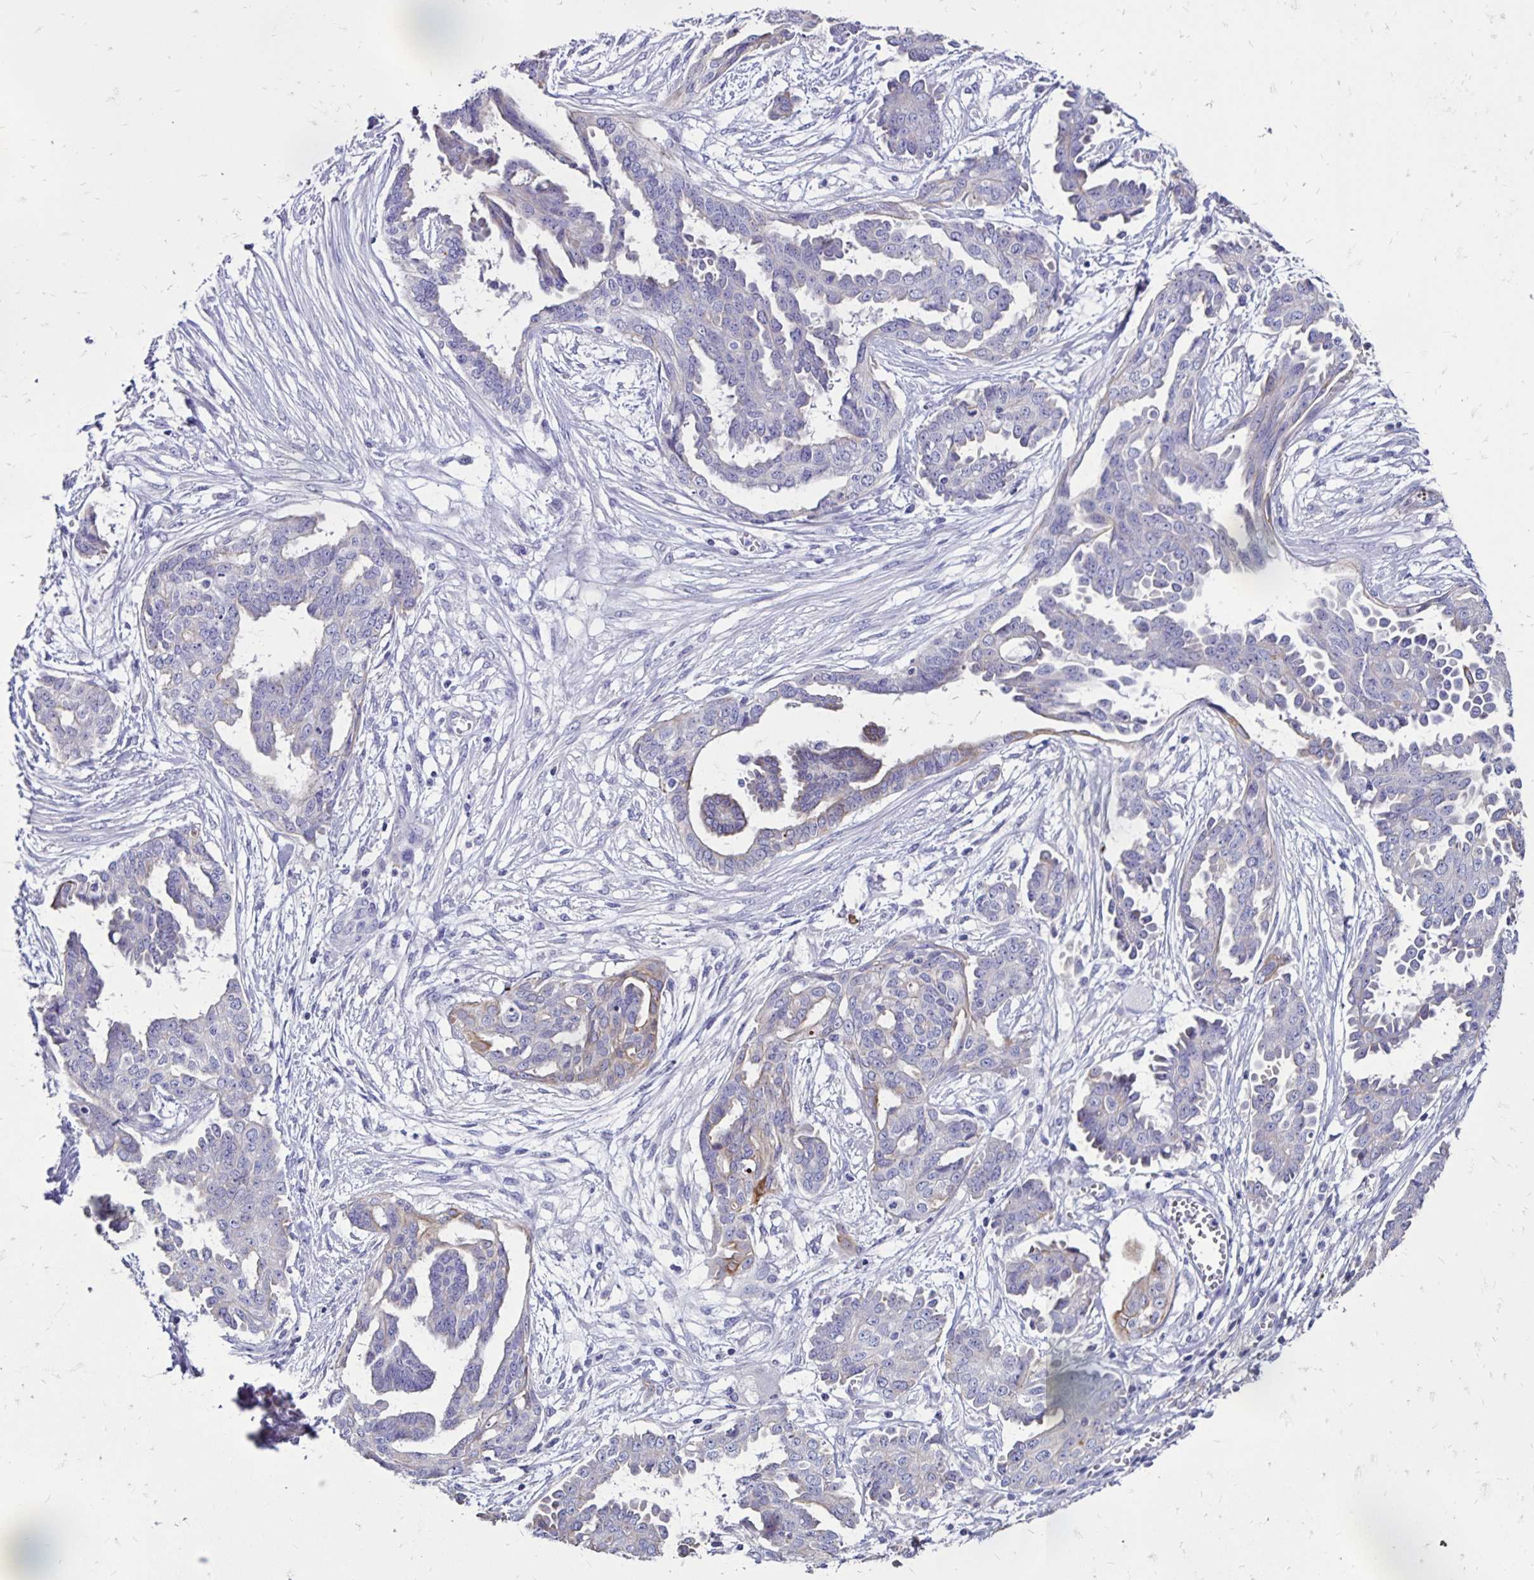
{"staining": {"intensity": "negative", "quantity": "none", "location": "none"}, "tissue": "ovarian cancer", "cell_type": "Tumor cells", "image_type": "cancer", "snomed": [{"axis": "morphology", "description": "Cystadenocarcinoma, serous, NOS"}, {"axis": "topography", "description": "Ovary"}], "caption": "High power microscopy photomicrograph of an IHC image of ovarian cancer, revealing no significant positivity in tumor cells.", "gene": "EVPL", "patient": {"sex": "female", "age": 71}}